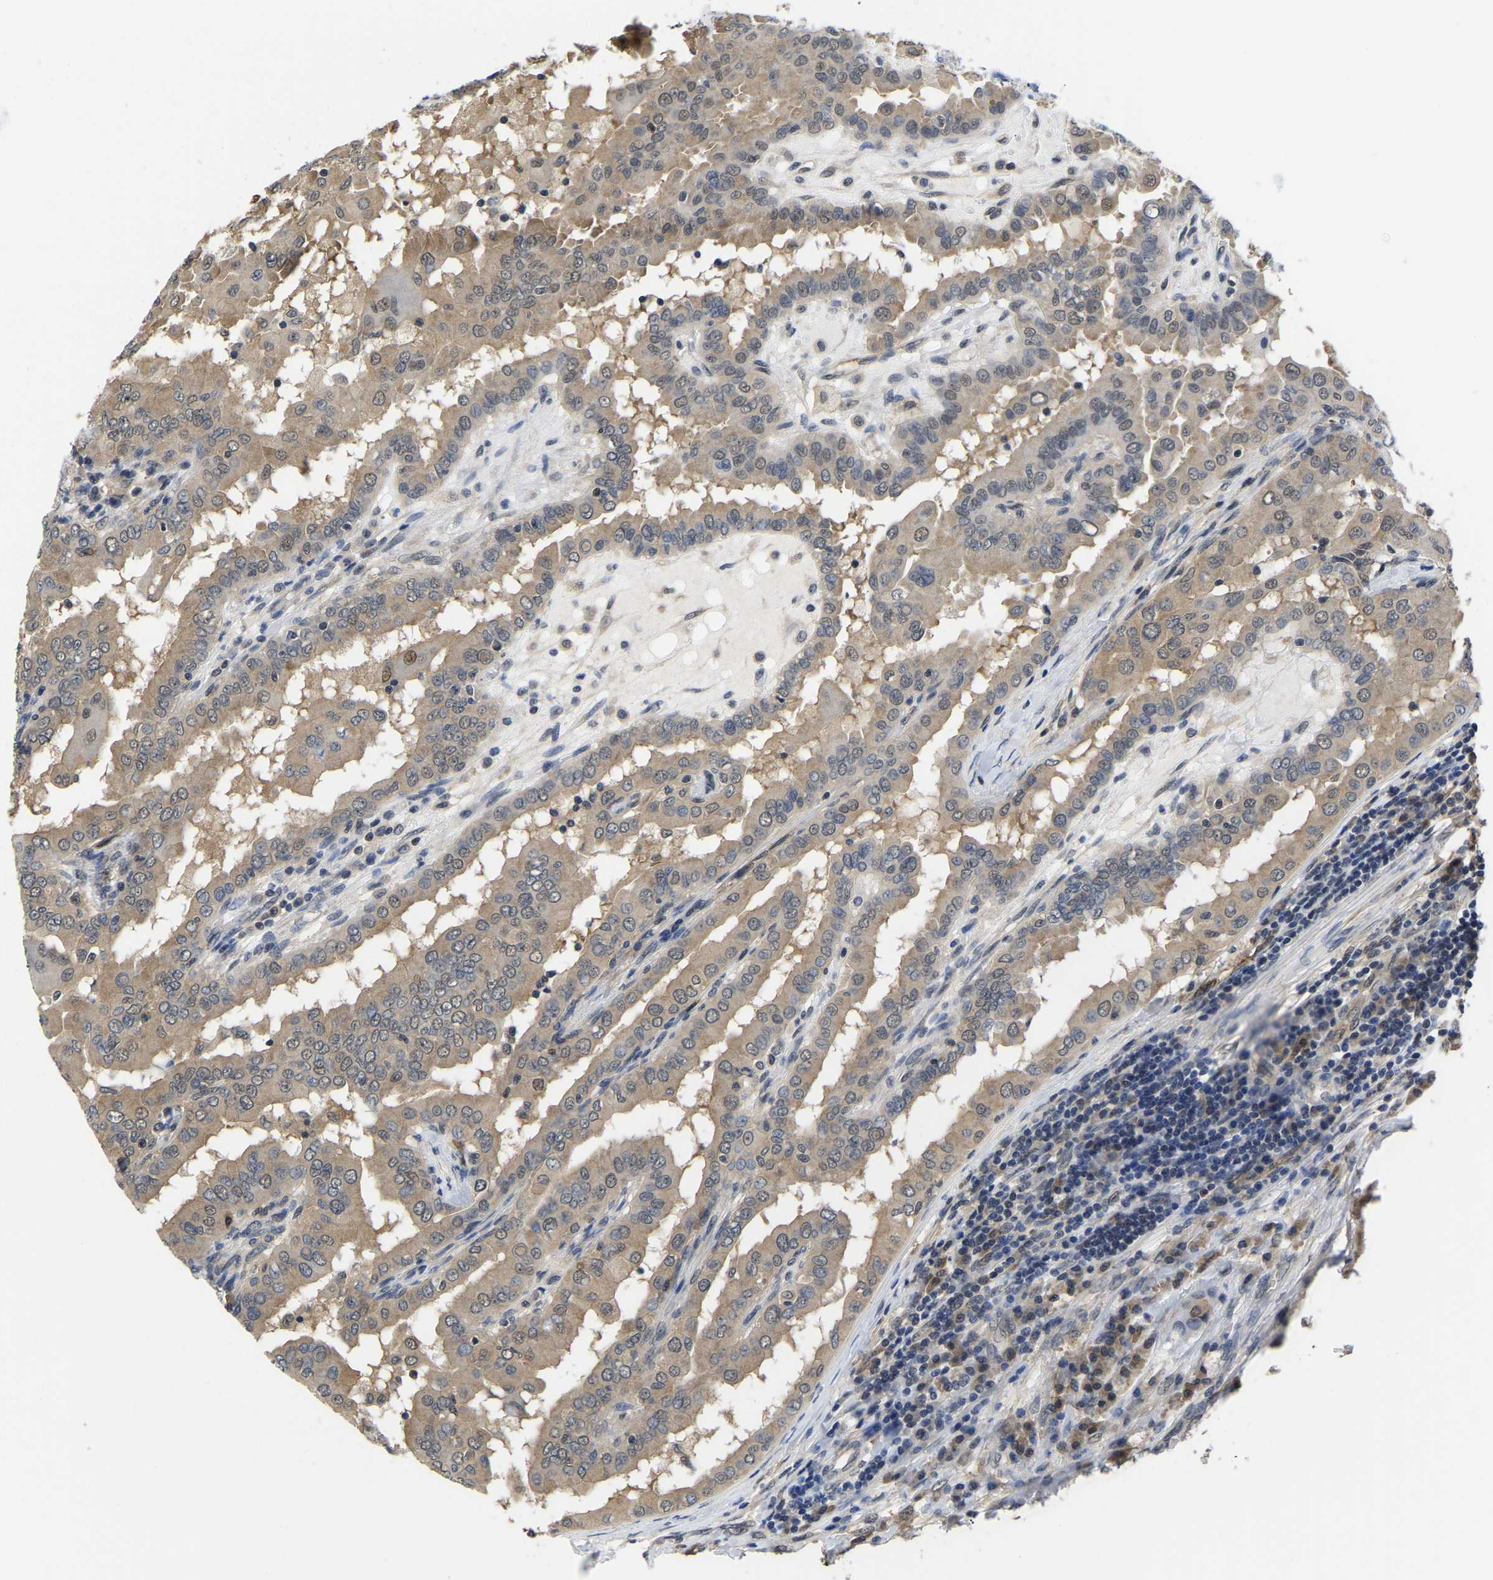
{"staining": {"intensity": "weak", "quantity": ">75%", "location": "cytoplasmic/membranous,nuclear"}, "tissue": "thyroid cancer", "cell_type": "Tumor cells", "image_type": "cancer", "snomed": [{"axis": "morphology", "description": "Papillary adenocarcinoma, NOS"}, {"axis": "topography", "description": "Thyroid gland"}], "caption": "Thyroid cancer (papillary adenocarcinoma) tissue displays weak cytoplasmic/membranous and nuclear staining in about >75% of tumor cells (DAB (3,3'-diaminobenzidine) IHC with brightfield microscopy, high magnification).", "gene": "MCOLN2", "patient": {"sex": "male", "age": 33}}